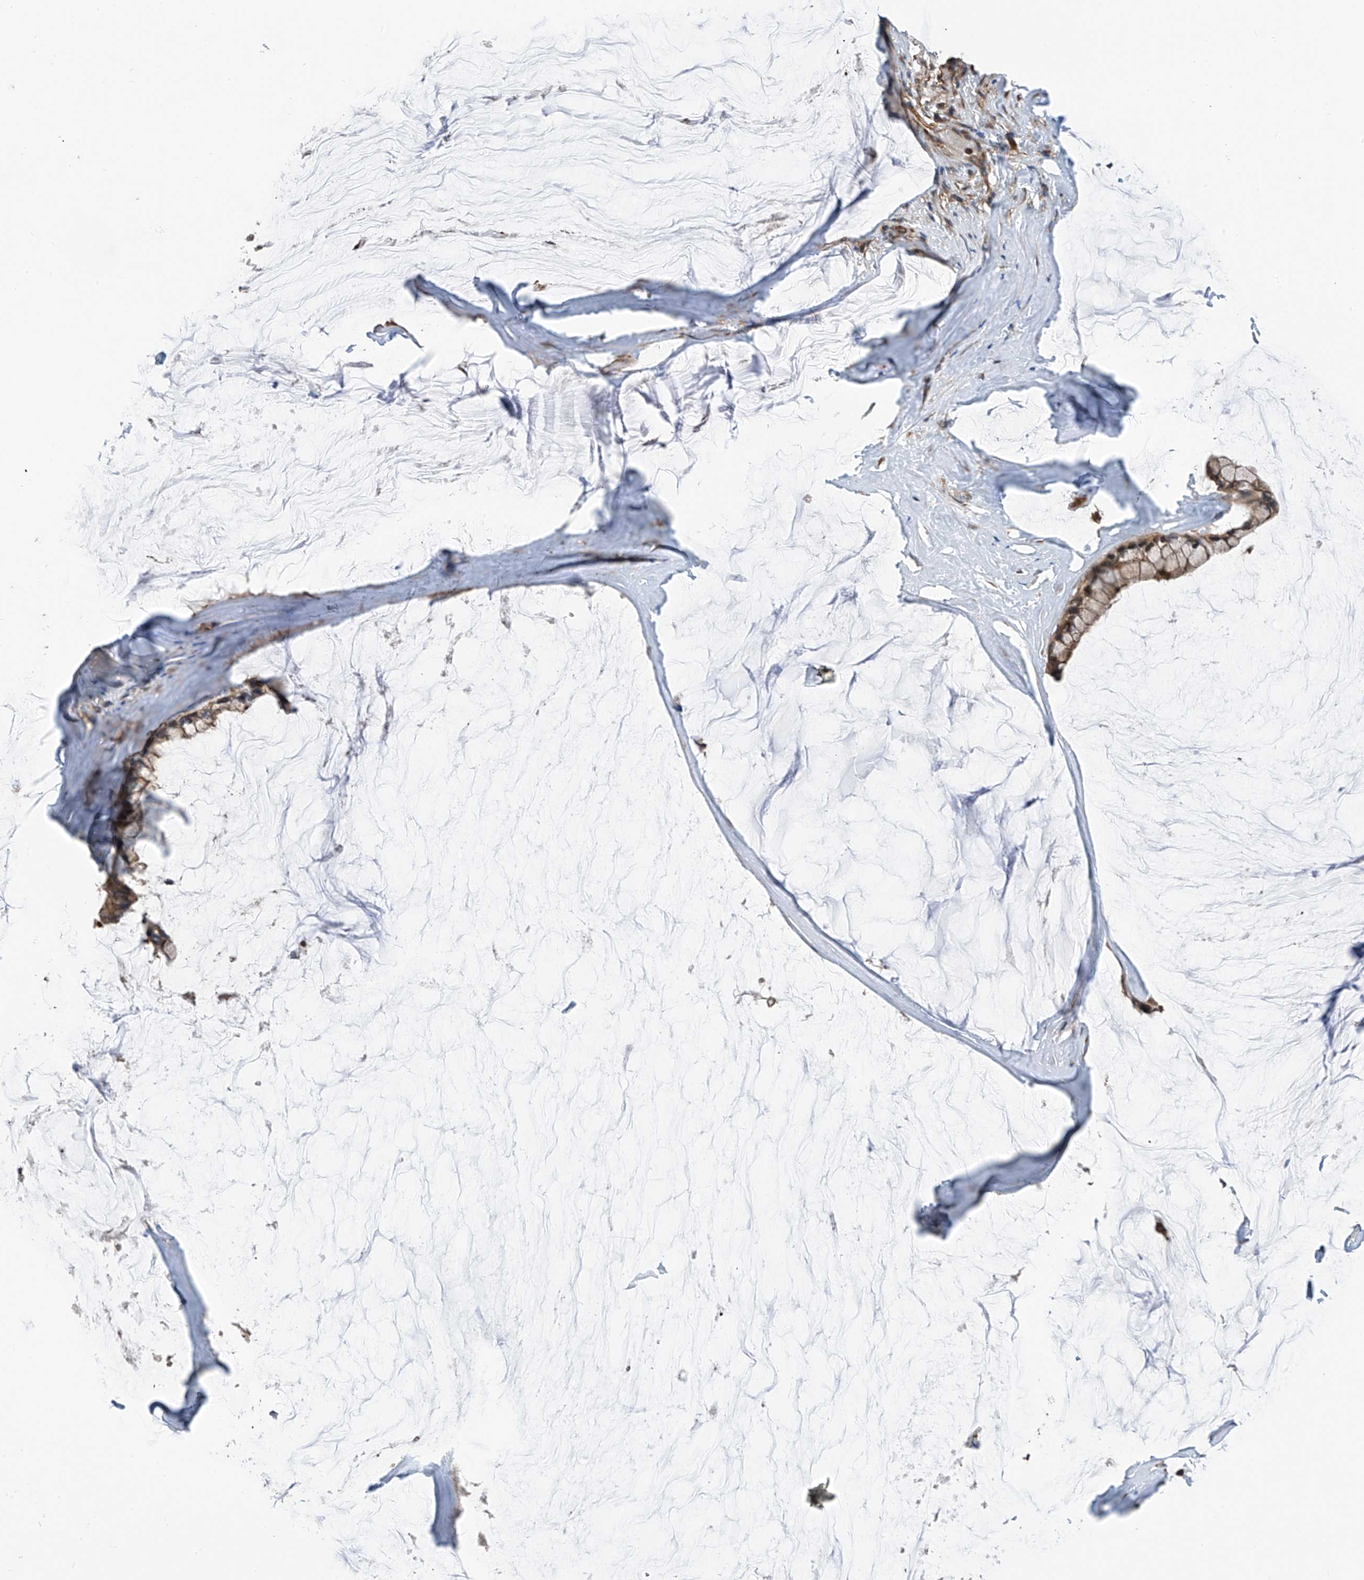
{"staining": {"intensity": "moderate", "quantity": ">75%", "location": "cytoplasmic/membranous"}, "tissue": "ovarian cancer", "cell_type": "Tumor cells", "image_type": "cancer", "snomed": [{"axis": "morphology", "description": "Cystadenocarcinoma, mucinous, NOS"}, {"axis": "topography", "description": "Ovary"}], "caption": "Immunohistochemistry micrograph of human ovarian cancer stained for a protein (brown), which exhibits medium levels of moderate cytoplasmic/membranous positivity in about >75% of tumor cells.", "gene": "CHPF", "patient": {"sex": "female", "age": 39}}